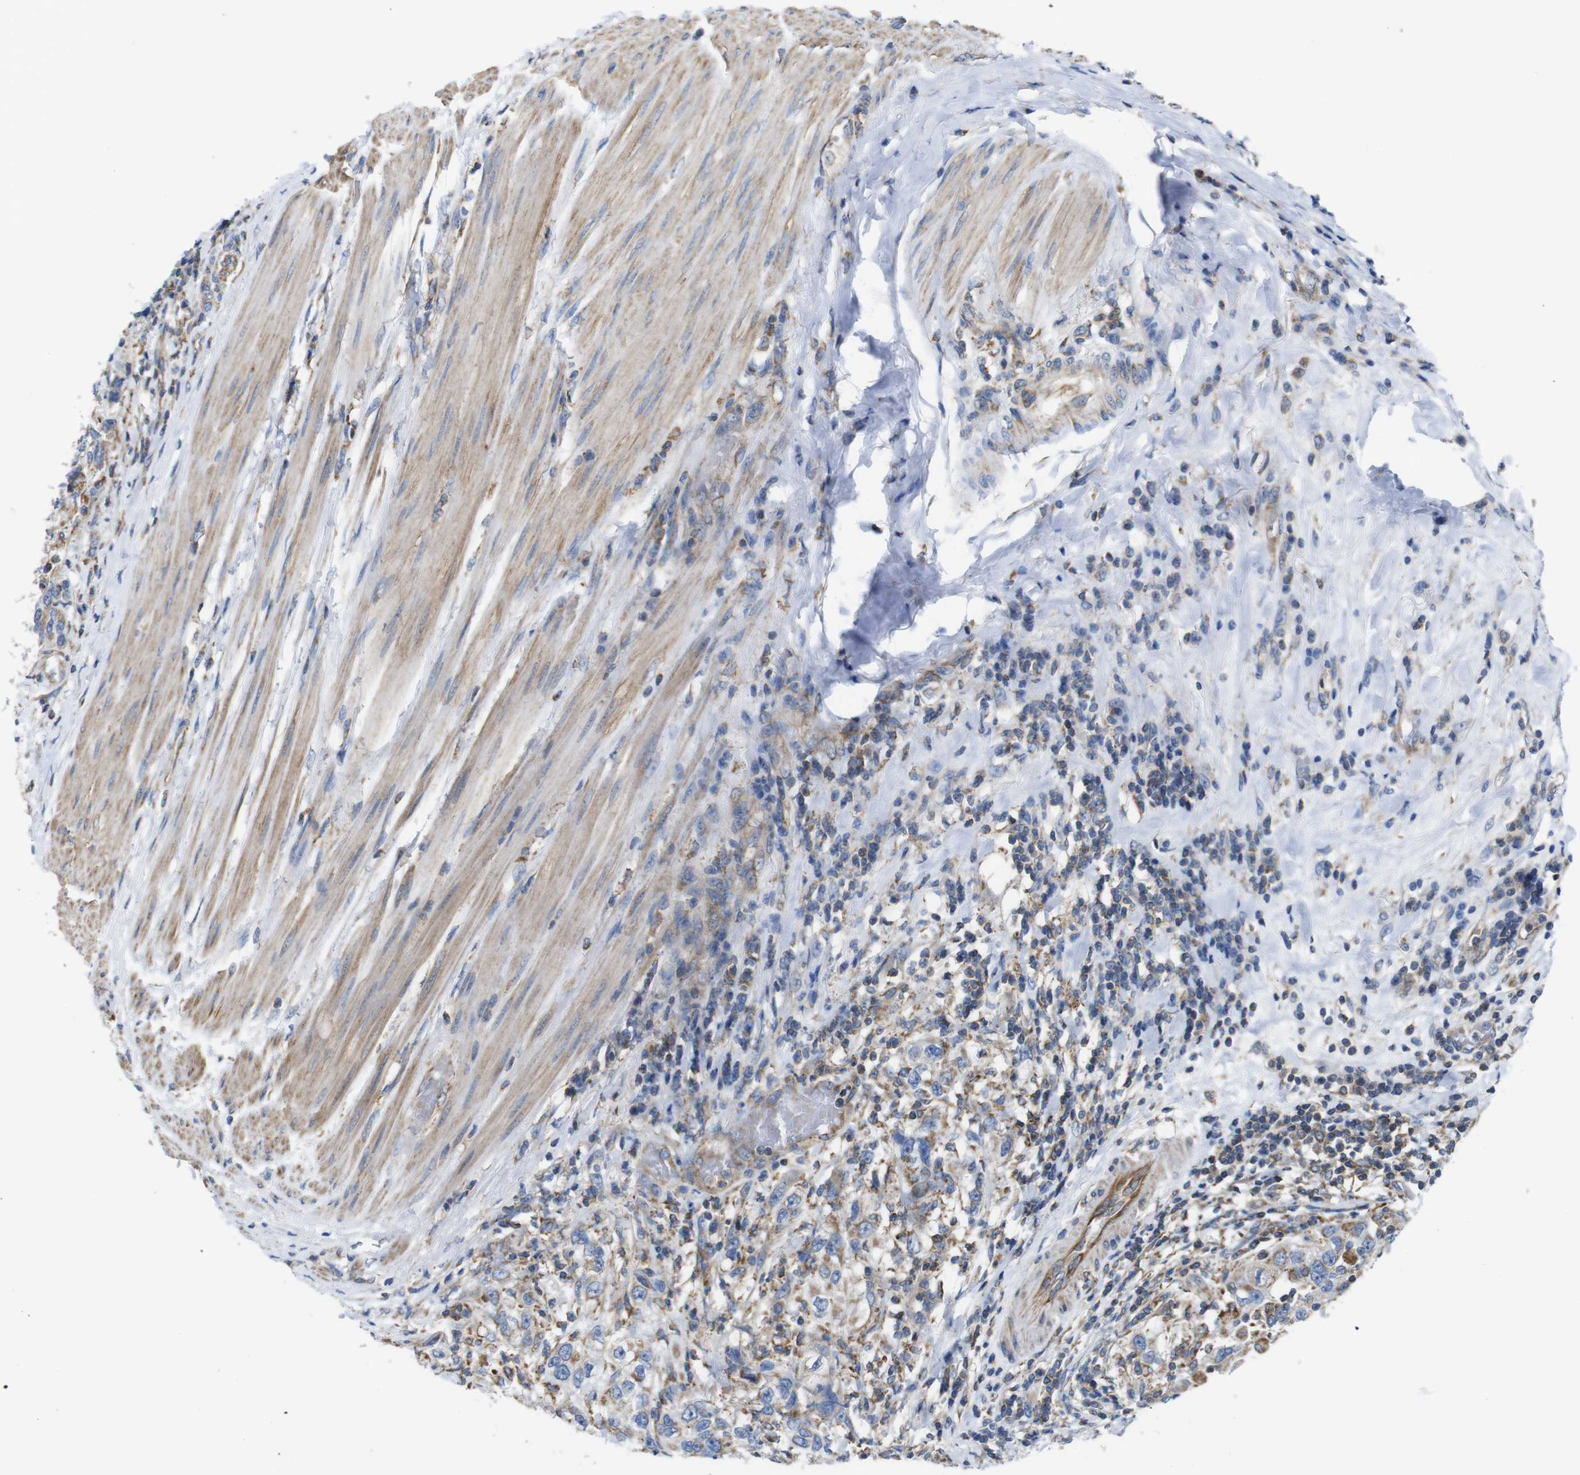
{"staining": {"intensity": "moderate", "quantity": ">75%", "location": "cytoplasmic/membranous"}, "tissue": "urothelial cancer", "cell_type": "Tumor cells", "image_type": "cancer", "snomed": [{"axis": "morphology", "description": "Urothelial carcinoma, High grade"}, {"axis": "topography", "description": "Urinary bladder"}], "caption": "This micrograph shows urothelial cancer stained with immunohistochemistry (IHC) to label a protein in brown. The cytoplasmic/membranous of tumor cells show moderate positivity for the protein. Nuclei are counter-stained blue.", "gene": "PDCD1LG2", "patient": {"sex": "female", "age": 80}}